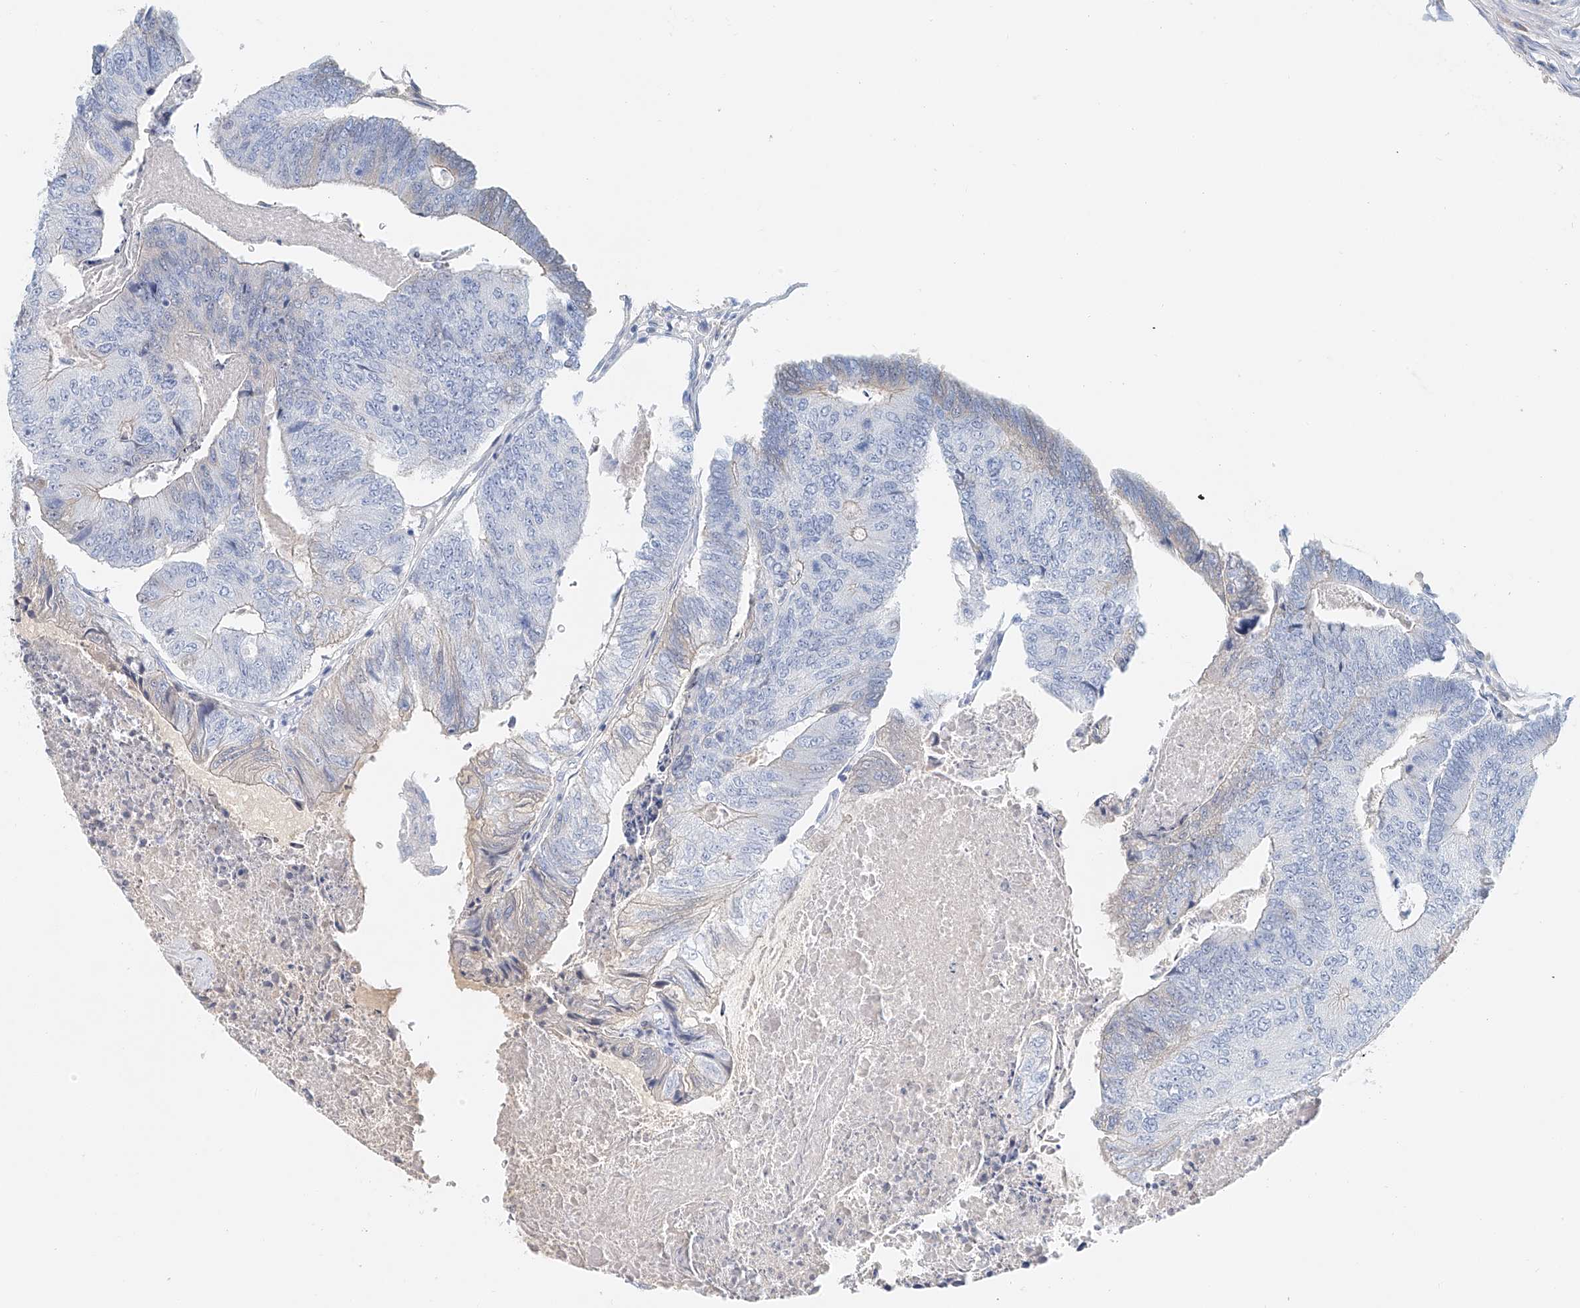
{"staining": {"intensity": "negative", "quantity": "none", "location": "none"}, "tissue": "colorectal cancer", "cell_type": "Tumor cells", "image_type": "cancer", "snomed": [{"axis": "morphology", "description": "Adenocarcinoma, NOS"}, {"axis": "topography", "description": "Colon"}], "caption": "IHC micrograph of human colorectal adenocarcinoma stained for a protein (brown), which demonstrates no expression in tumor cells.", "gene": "FRYL", "patient": {"sex": "female", "age": 67}}